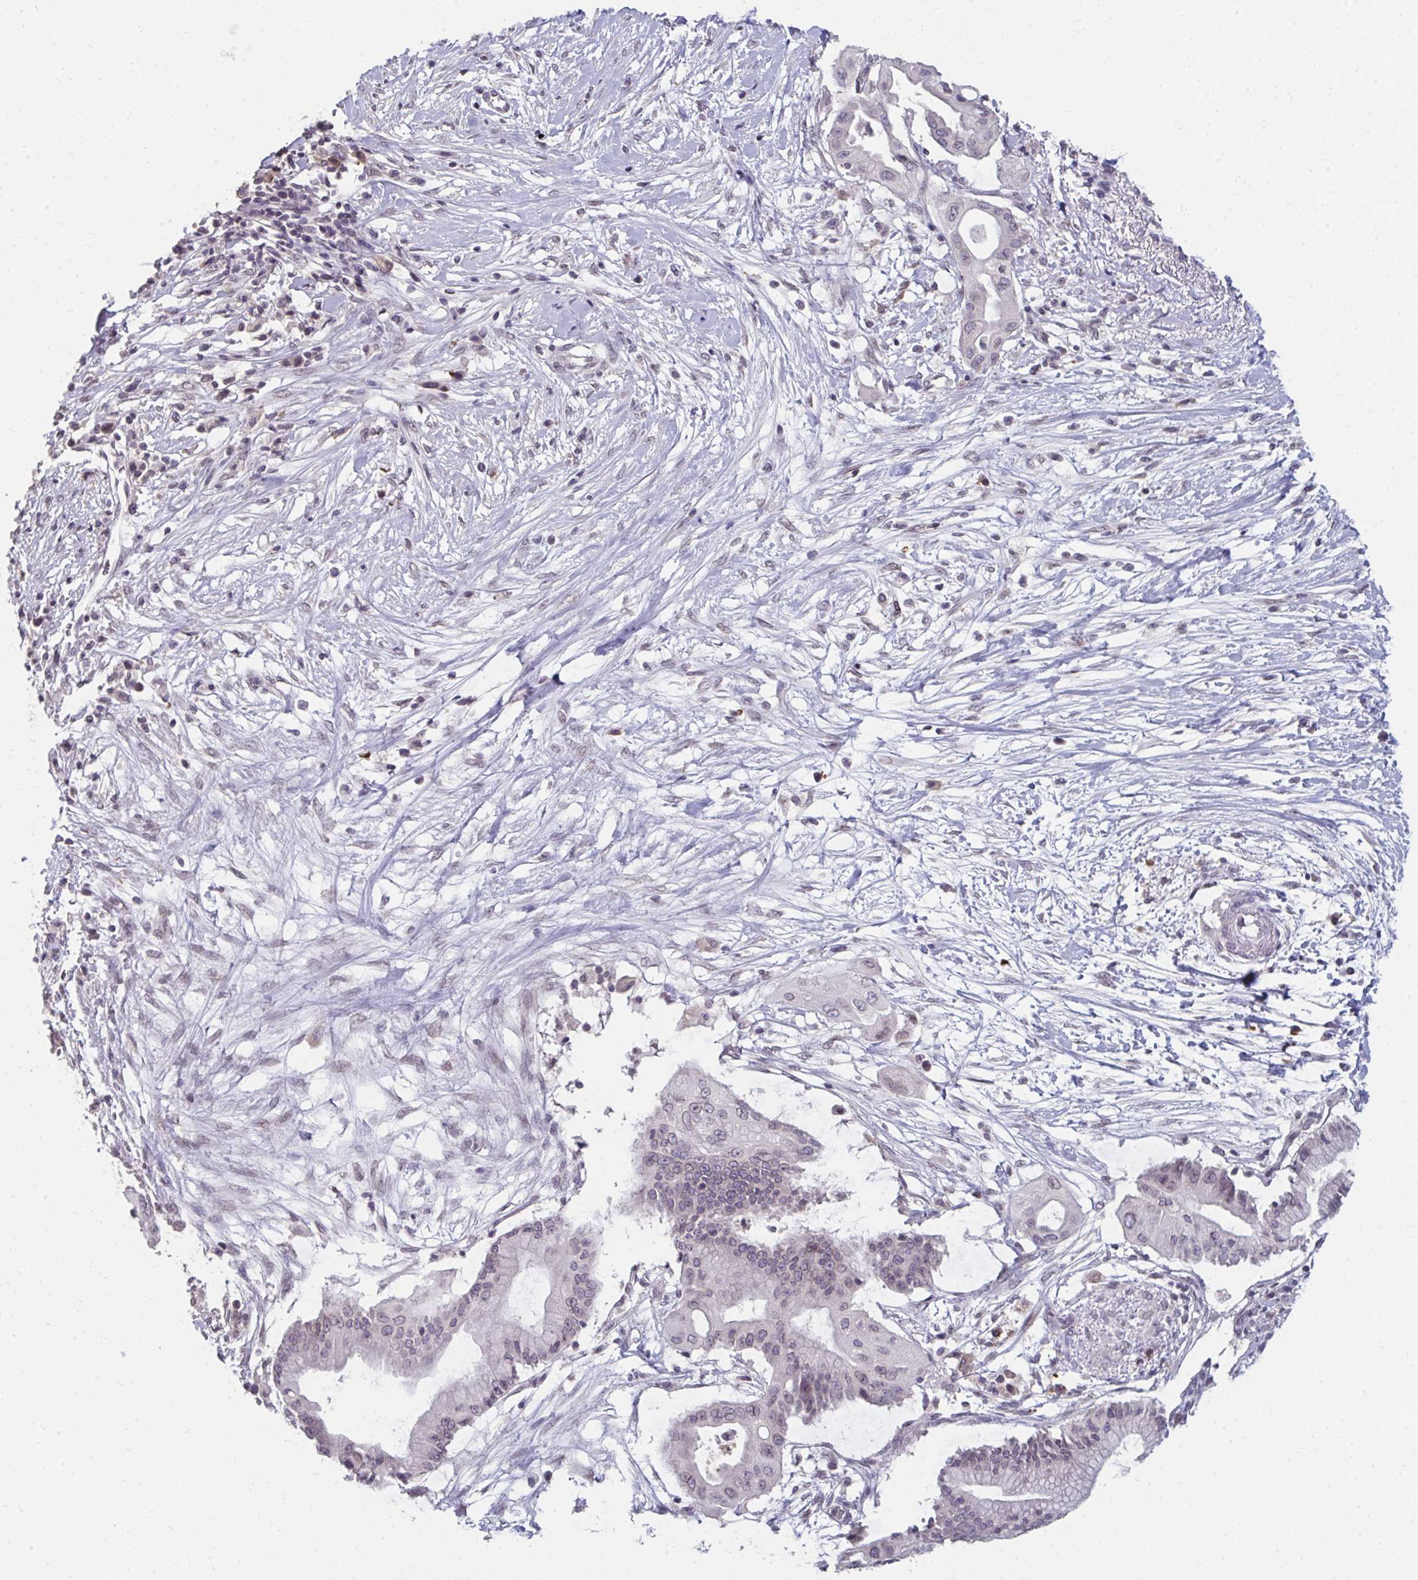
{"staining": {"intensity": "negative", "quantity": "none", "location": "none"}, "tissue": "pancreatic cancer", "cell_type": "Tumor cells", "image_type": "cancer", "snomed": [{"axis": "morphology", "description": "Adenocarcinoma, NOS"}, {"axis": "topography", "description": "Pancreas"}], "caption": "Immunohistochemistry of adenocarcinoma (pancreatic) reveals no staining in tumor cells. (DAB (3,3'-diaminobenzidine) immunohistochemistry (IHC) visualized using brightfield microscopy, high magnification).", "gene": "NUP133", "patient": {"sex": "male", "age": 68}}